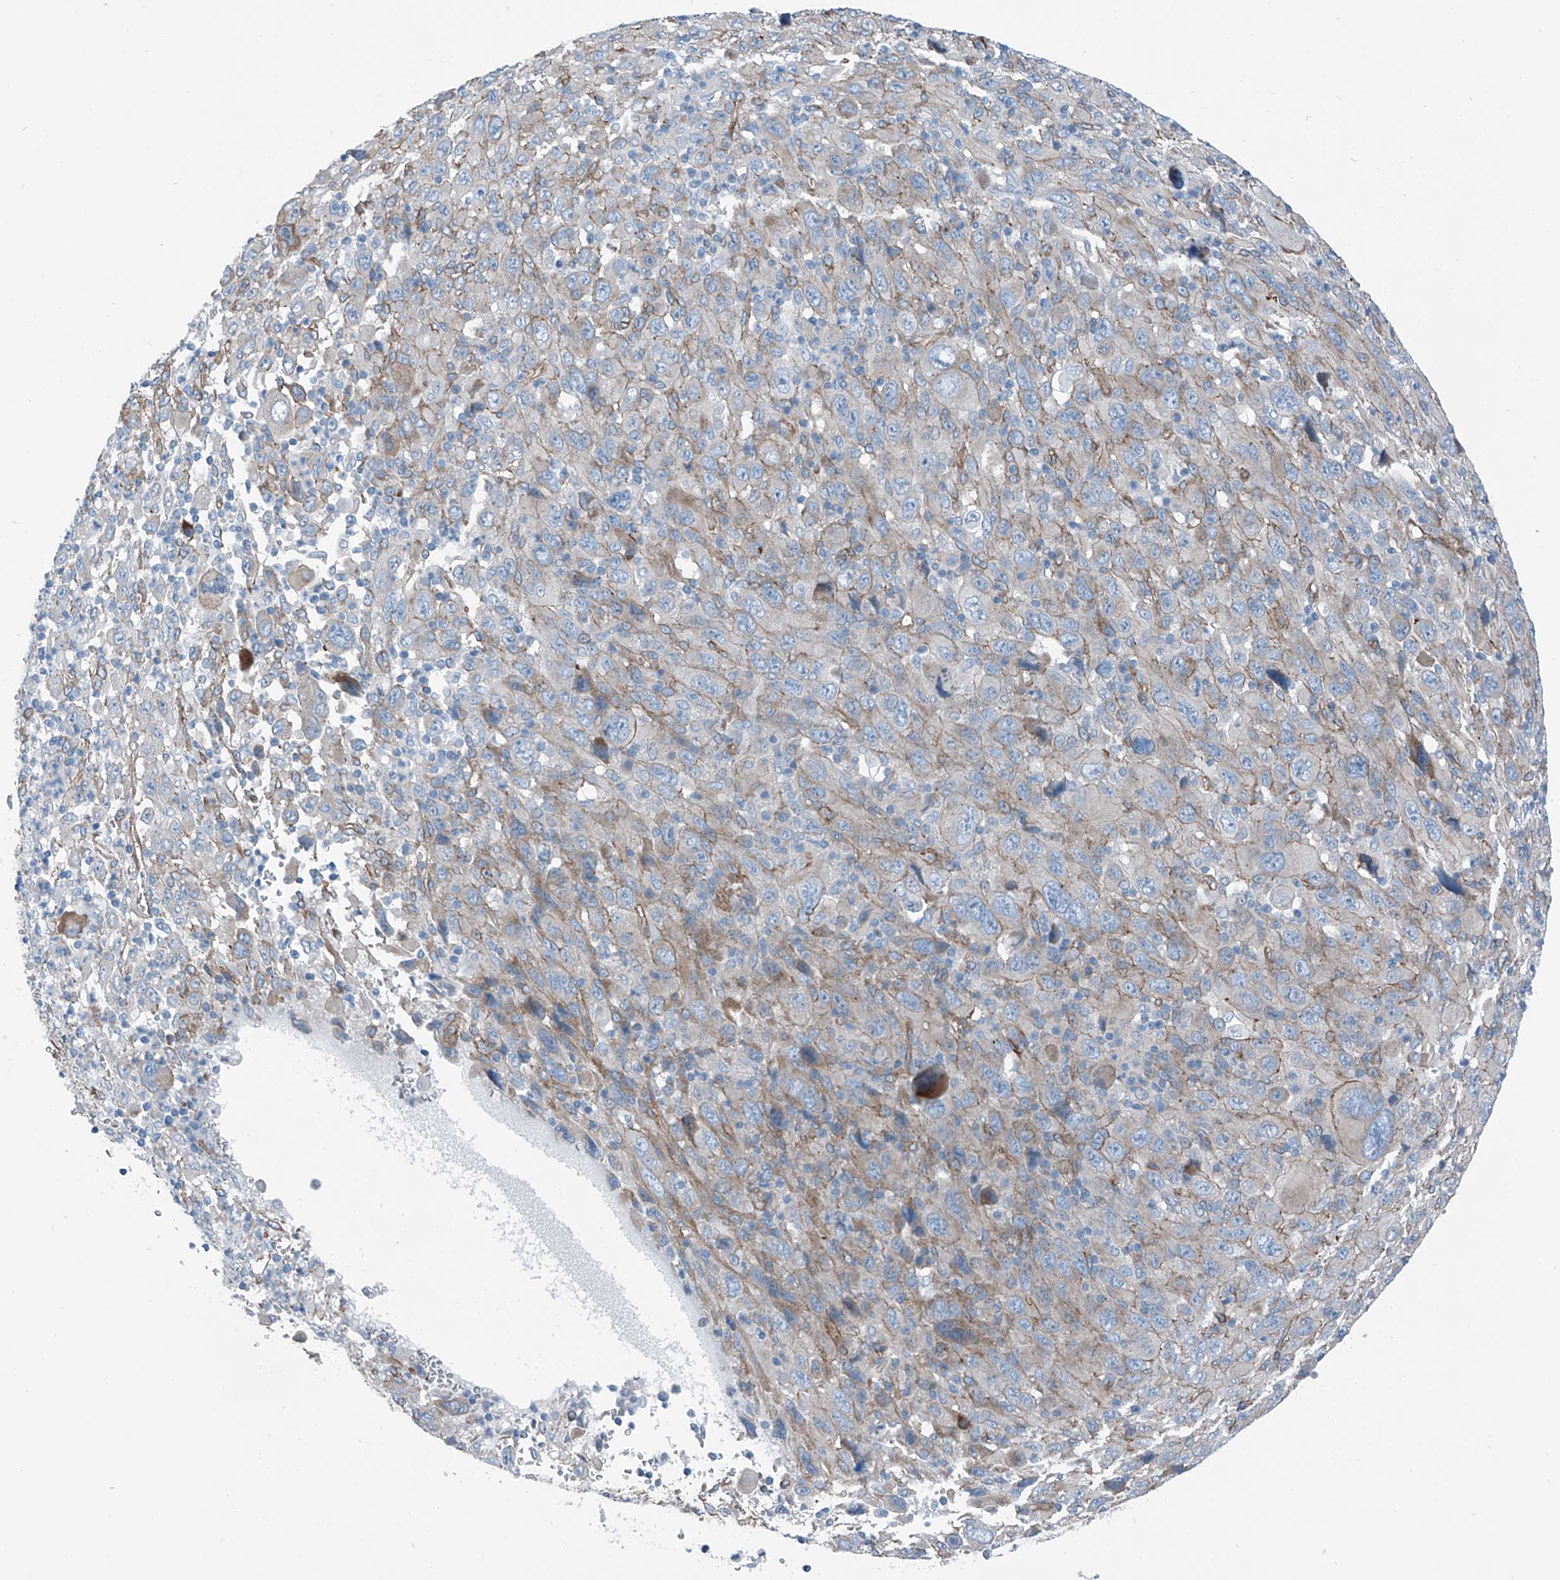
{"staining": {"intensity": "negative", "quantity": "none", "location": "none"}, "tissue": "melanoma", "cell_type": "Tumor cells", "image_type": "cancer", "snomed": [{"axis": "morphology", "description": "Malignant melanoma, Metastatic site"}, {"axis": "topography", "description": "Skin"}], "caption": "Malignant melanoma (metastatic site) was stained to show a protein in brown. There is no significant positivity in tumor cells.", "gene": "THEMIS2", "patient": {"sex": "female", "age": 56}}